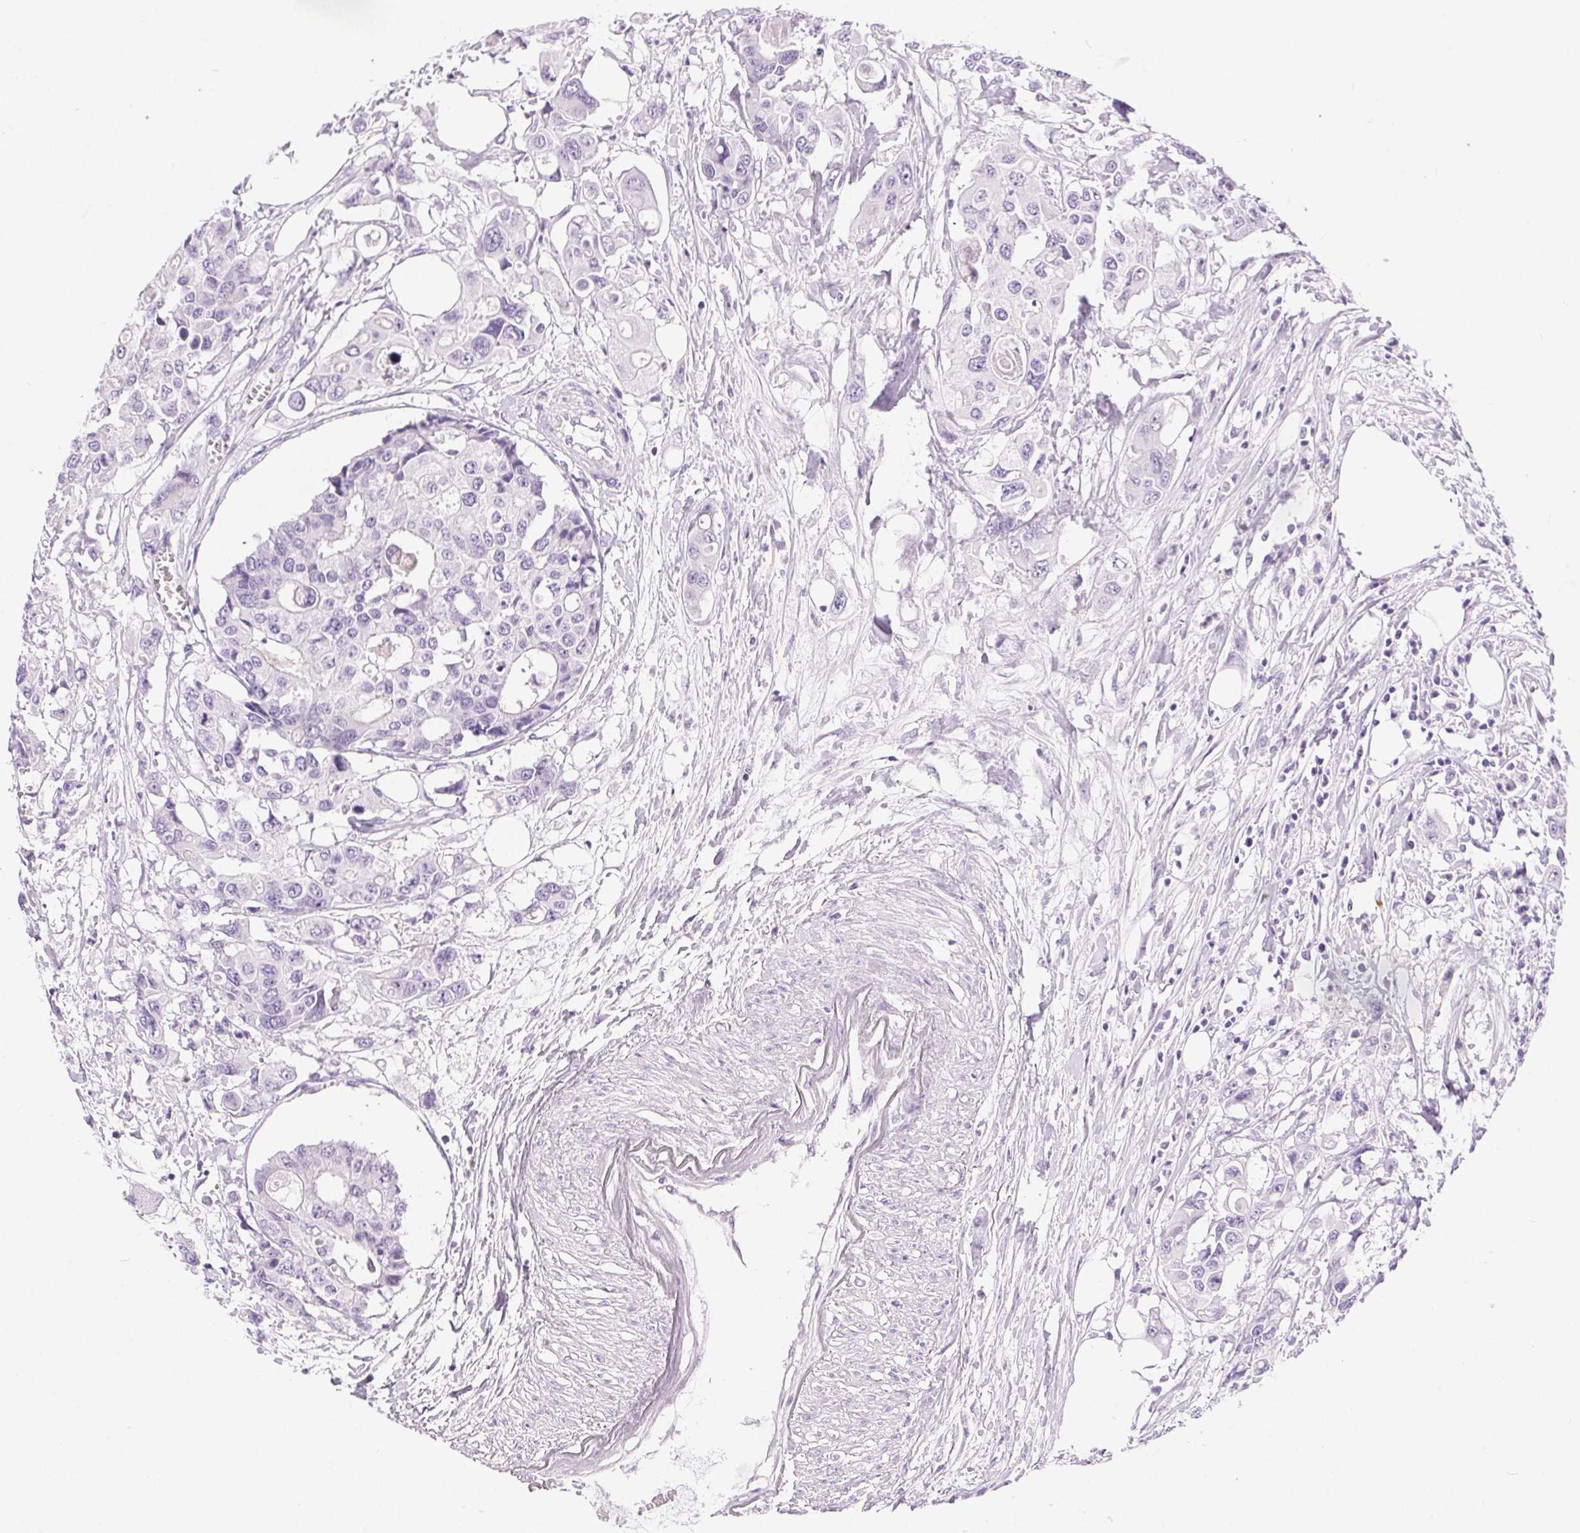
{"staining": {"intensity": "negative", "quantity": "none", "location": "none"}, "tissue": "colorectal cancer", "cell_type": "Tumor cells", "image_type": "cancer", "snomed": [{"axis": "morphology", "description": "Adenocarcinoma, NOS"}, {"axis": "topography", "description": "Colon"}], "caption": "A micrograph of human colorectal cancer is negative for staining in tumor cells.", "gene": "C20orf85", "patient": {"sex": "male", "age": 77}}